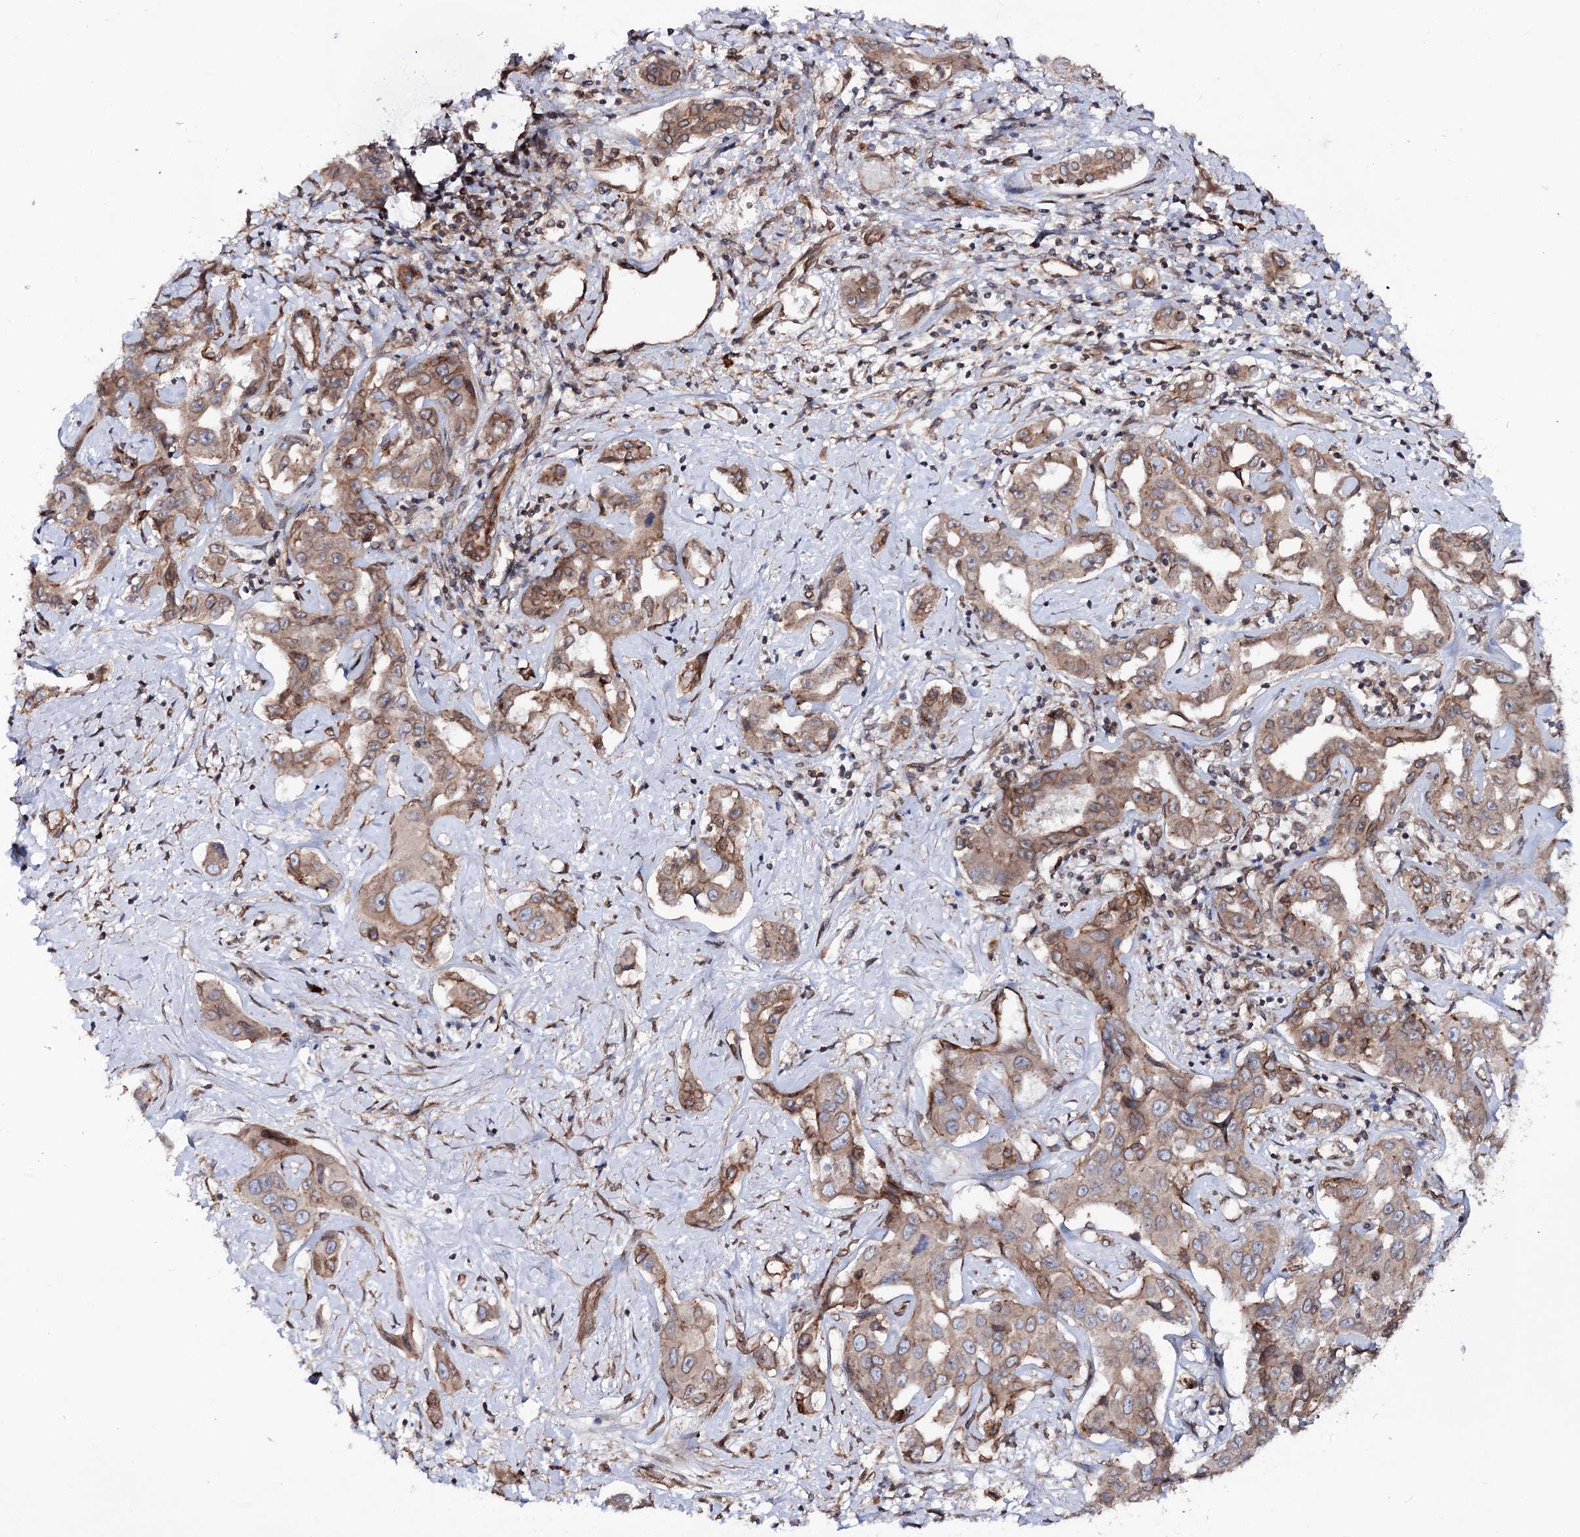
{"staining": {"intensity": "moderate", "quantity": ">75%", "location": "cytoplasmic/membranous"}, "tissue": "liver cancer", "cell_type": "Tumor cells", "image_type": "cancer", "snomed": [{"axis": "morphology", "description": "Cholangiocarcinoma"}, {"axis": "topography", "description": "Liver"}], "caption": "Protein positivity by IHC exhibits moderate cytoplasmic/membranous positivity in approximately >75% of tumor cells in cholangiocarcinoma (liver). The protein is stained brown, and the nuclei are stained in blue (DAB IHC with brightfield microscopy, high magnification).", "gene": "FGFR1OP2", "patient": {"sex": "male", "age": 59}}